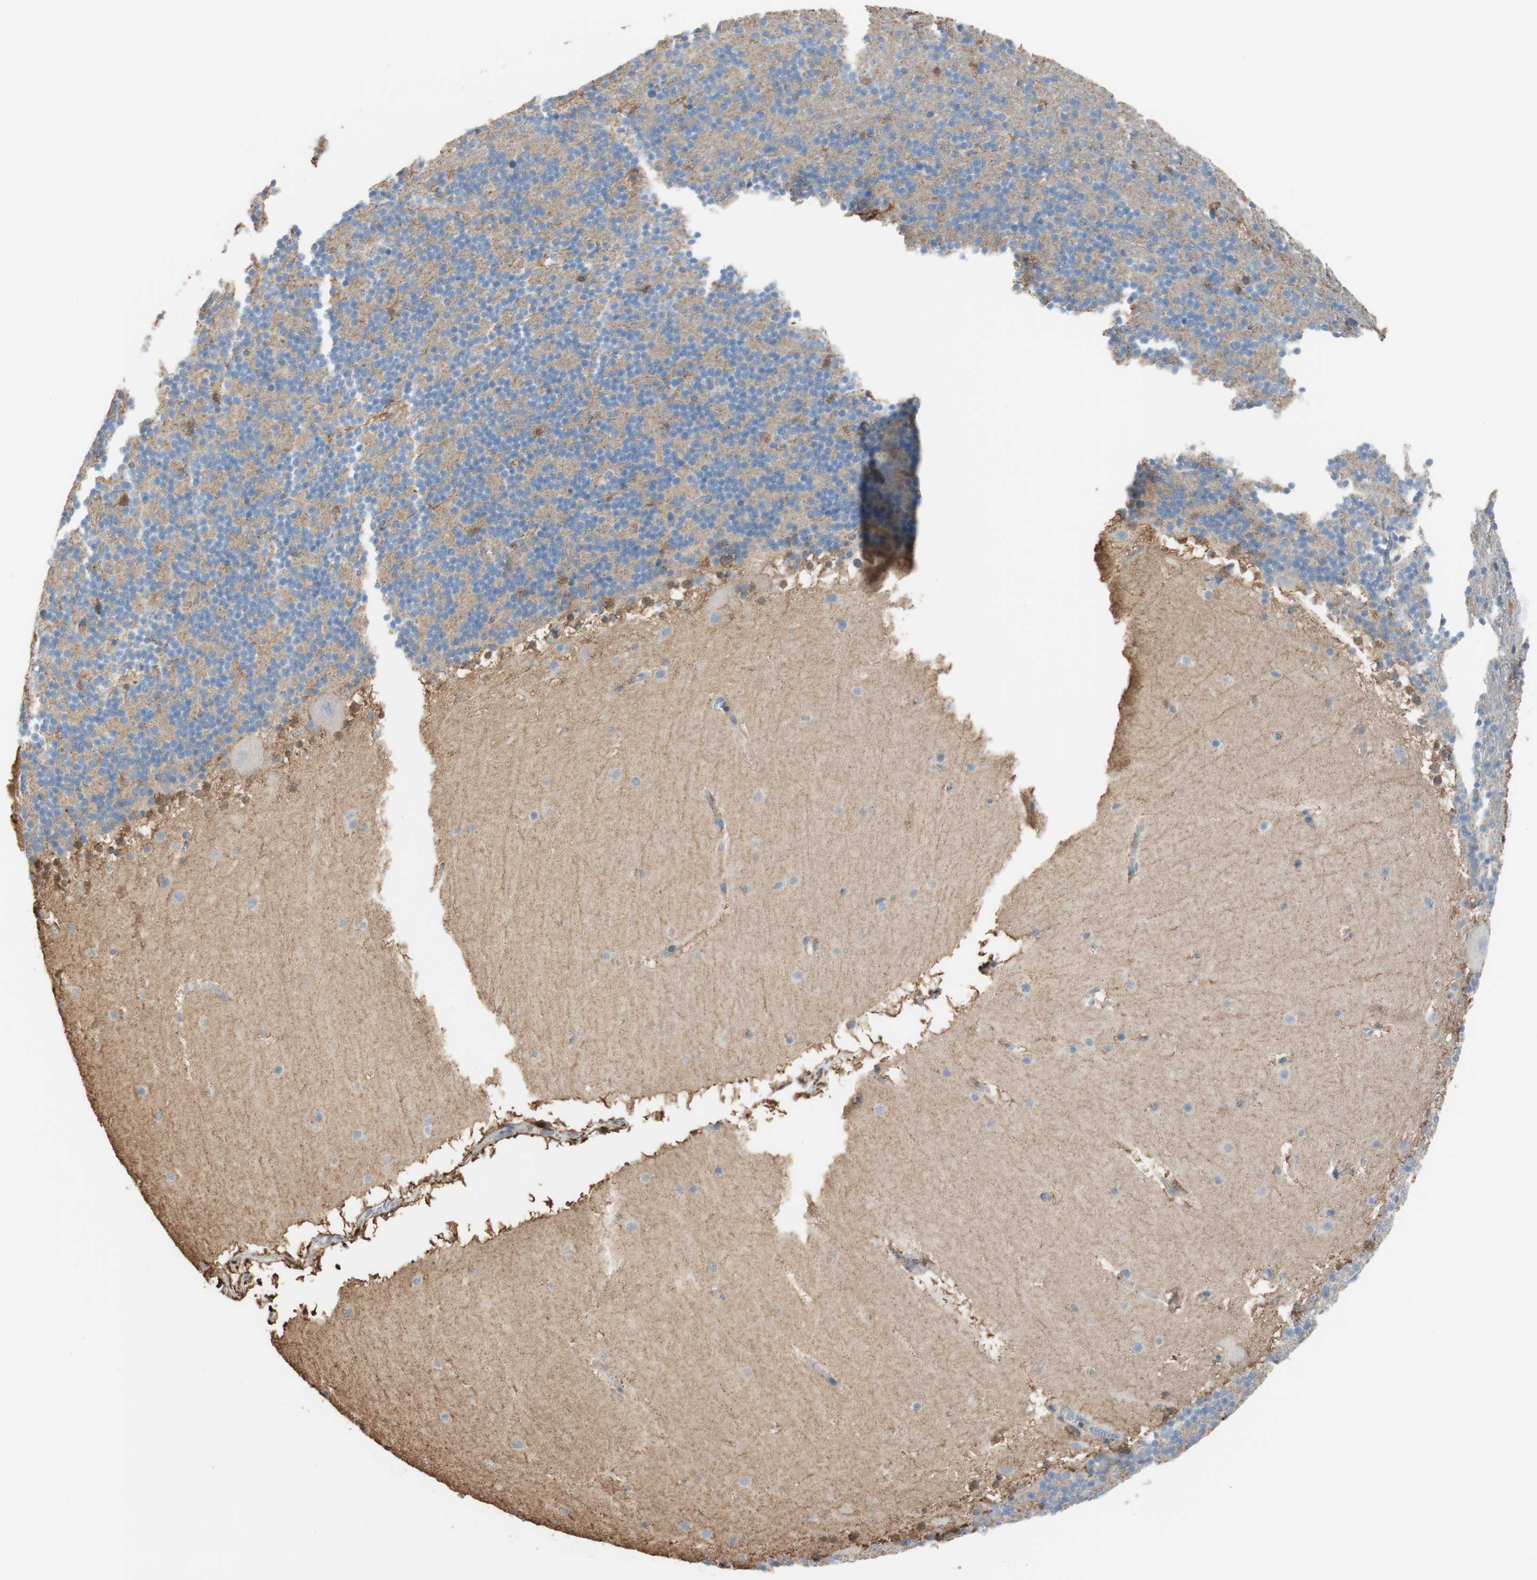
{"staining": {"intensity": "moderate", "quantity": "25%-75%", "location": "cytoplasmic/membranous"}, "tissue": "cerebellum", "cell_type": "Cells in granular layer", "image_type": "normal", "snomed": [{"axis": "morphology", "description": "Normal tissue, NOS"}, {"axis": "topography", "description": "Cerebellum"}], "caption": "Brown immunohistochemical staining in benign cerebellum exhibits moderate cytoplasmic/membranous staining in about 25%-75% of cells in granular layer.", "gene": "ALDH1A2", "patient": {"sex": "male", "age": 45}}